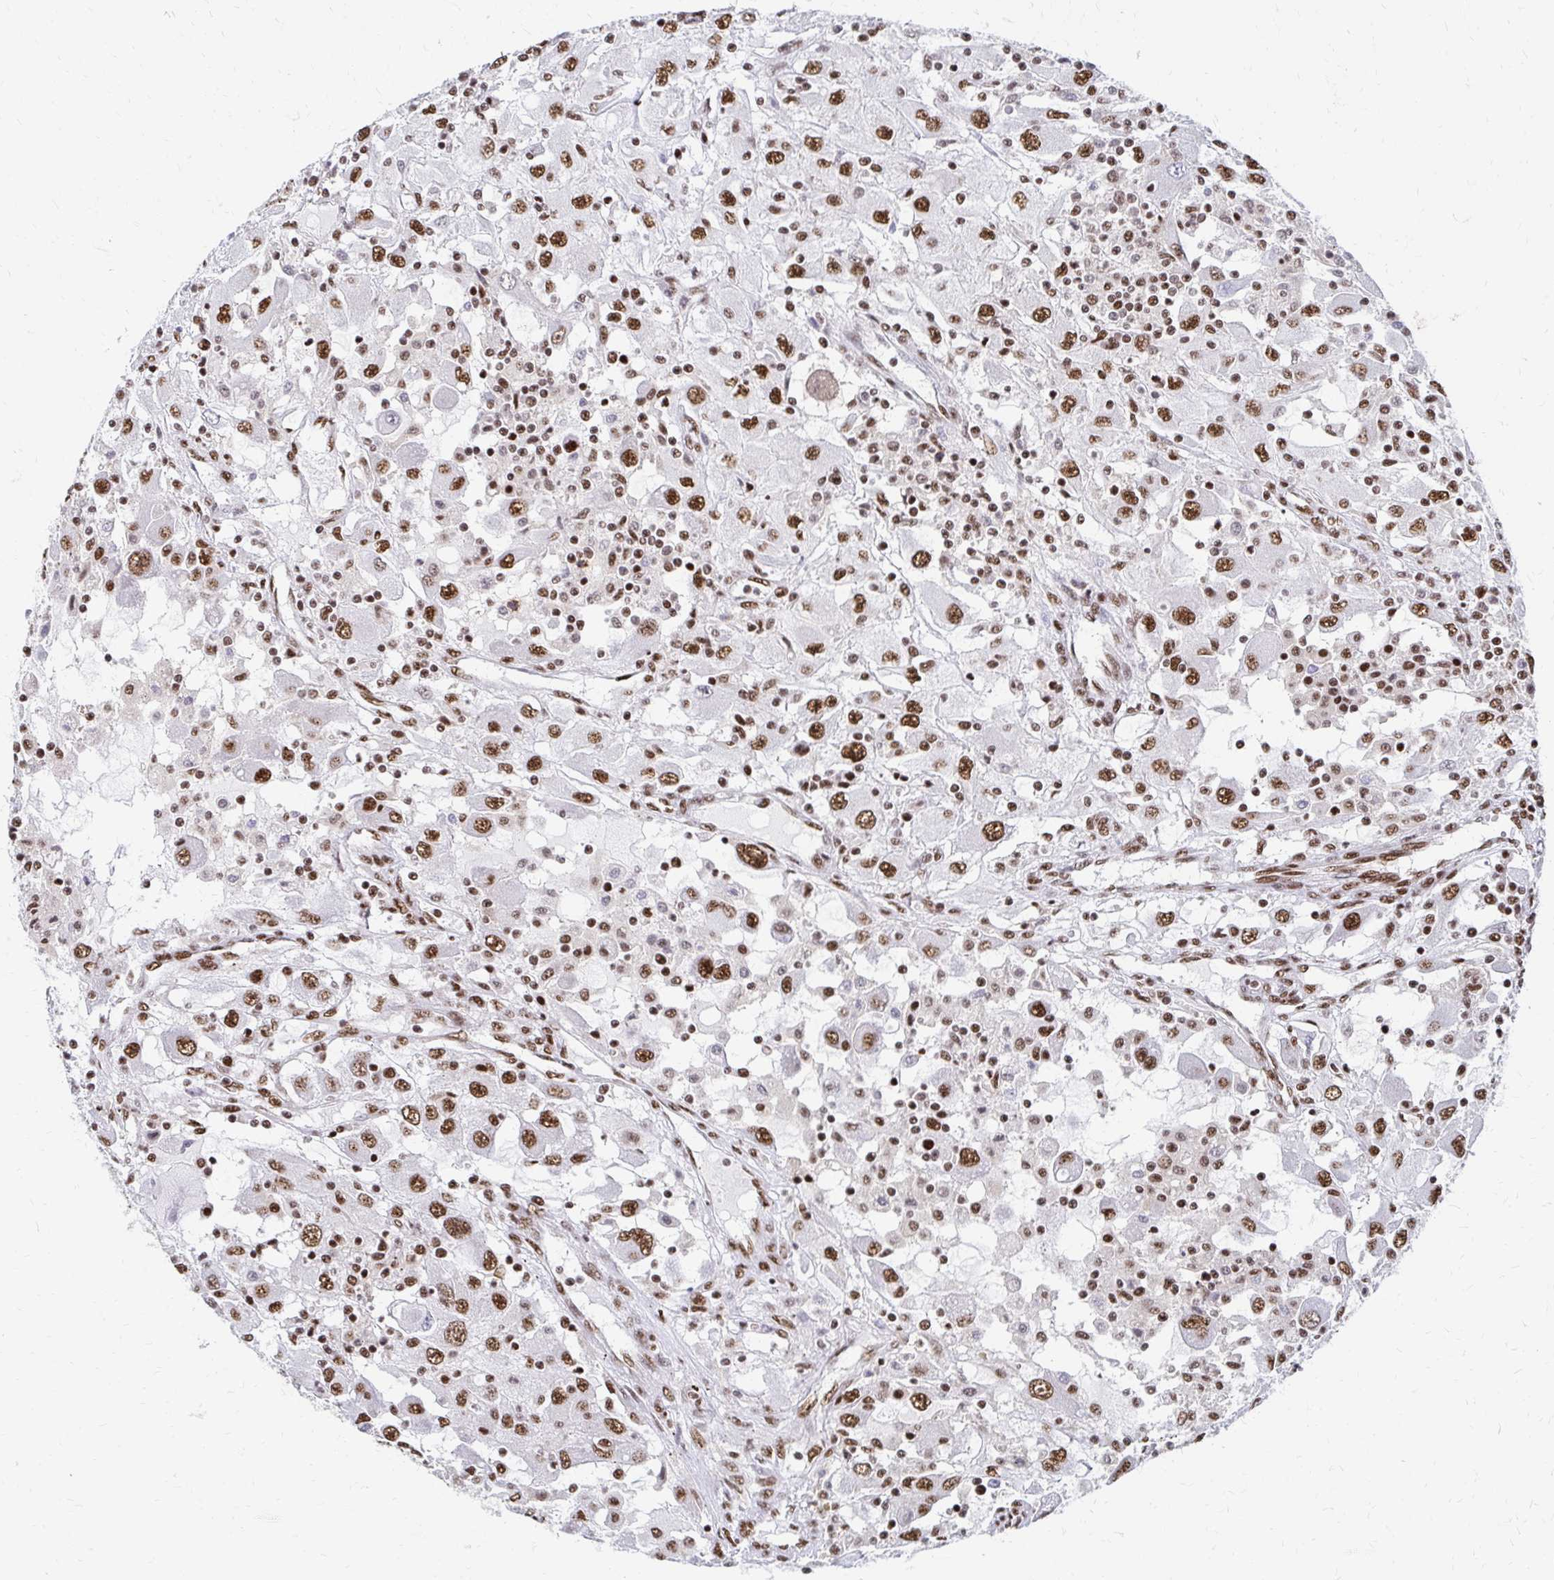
{"staining": {"intensity": "moderate", "quantity": ">75%", "location": "nuclear"}, "tissue": "renal cancer", "cell_type": "Tumor cells", "image_type": "cancer", "snomed": [{"axis": "morphology", "description": "Adenocarcinoma, NOS"}, {"axis": "topography", "description": "Kidney"}], "caption": "A photomicrograph of renal cancer stained for a protein demonstrates moderate nuclear brown staining in tumor cells. (DAB = brown stain, brightfield microscopy at high magnification).", "gene": "CNKSR3", "patient": {"sex": "female", "age": 67}}